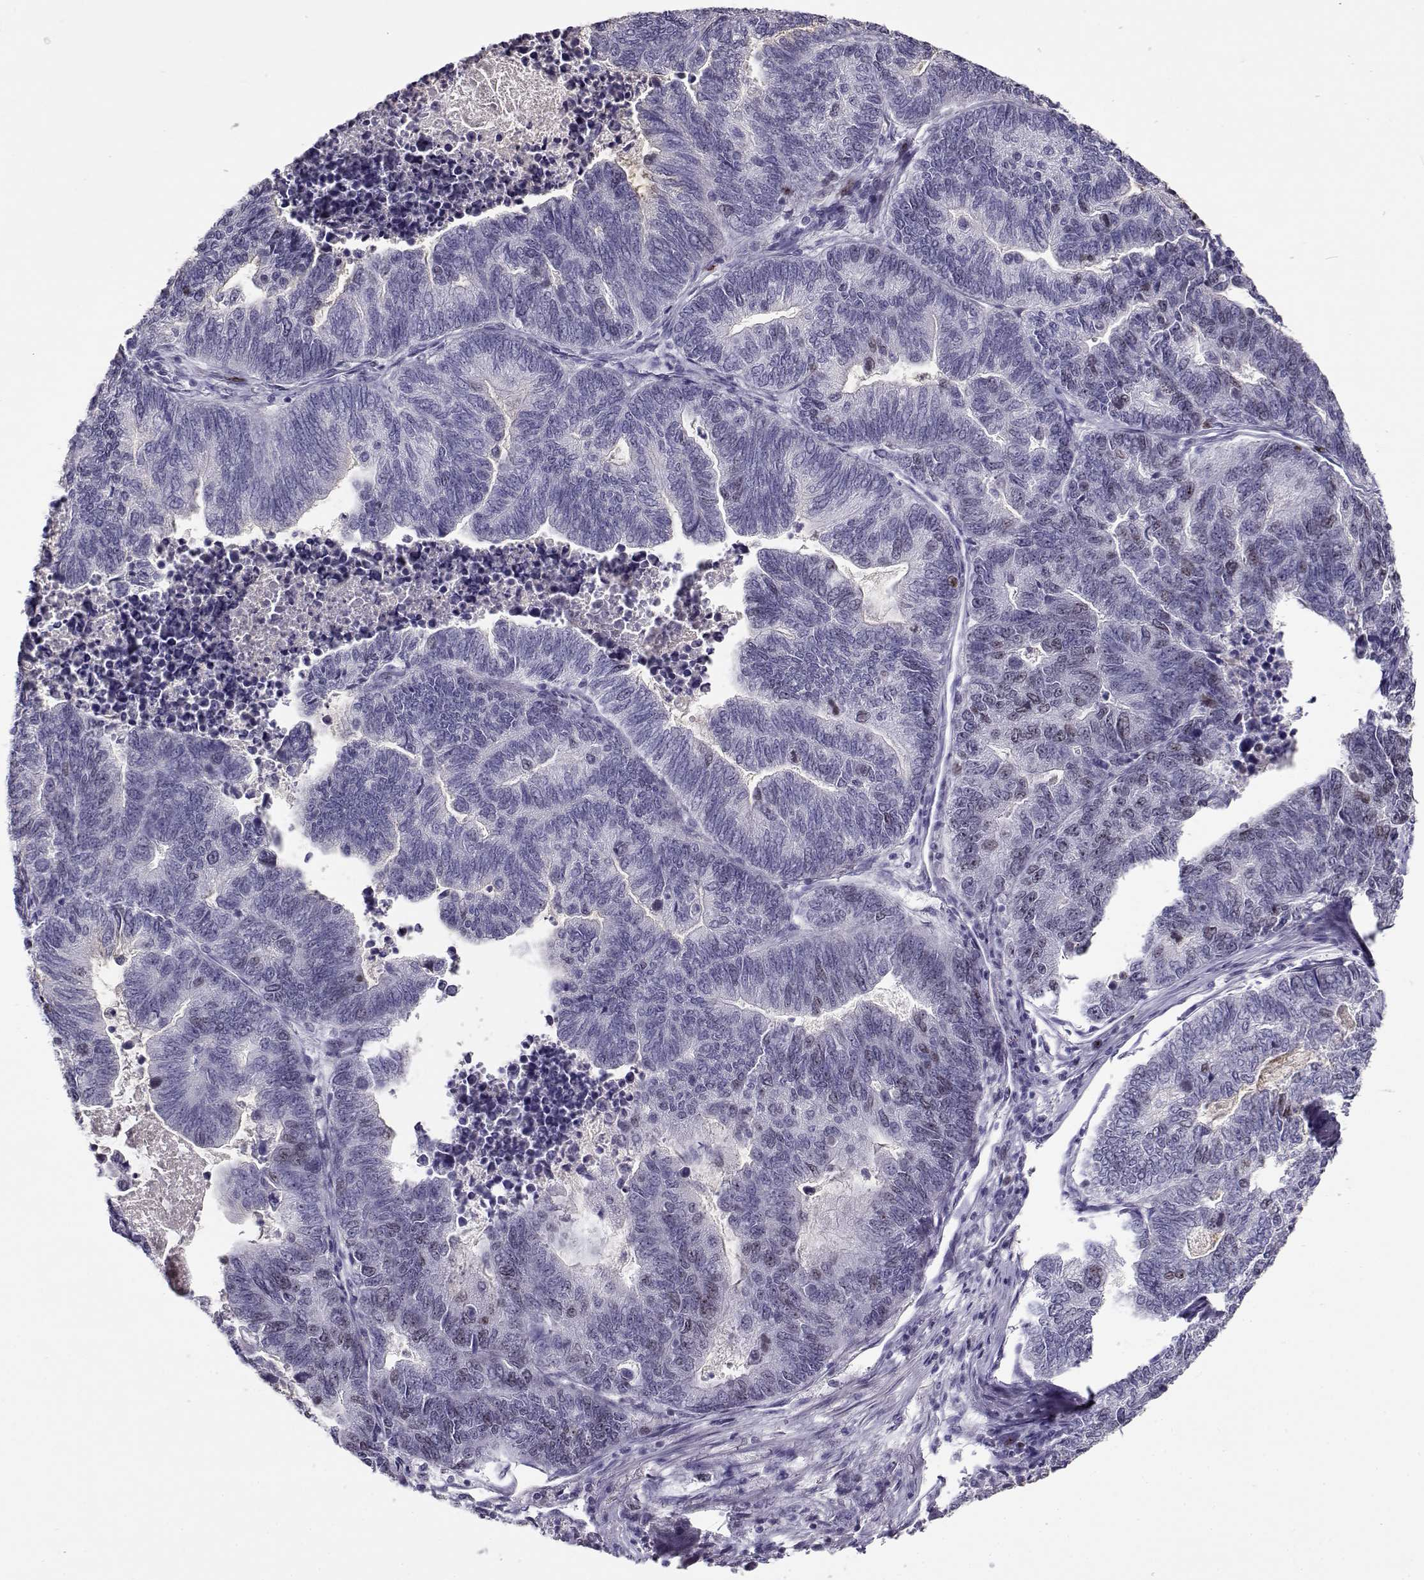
{"staining": {"intensity": "moderate", "quantity": "<25%", "location": "nuclear"}, "tissue": "stomach cancer", "cell_type": "Tumor cells", "image_type": "cancer", "snomed": [{"axis": "morphology", "description": "Adenocarcinoma, NOS"}, {"axis": "topography", "description": "Stomach, upper"}], "caption": "There is low levels of moderate nuclear staining in tumor cells of adenocarcinoma (stomach), as demonstrated by immunohistochemical staining (brown color).", "gene": "NPW", "patient": {"sex": "female", "age": 67}}